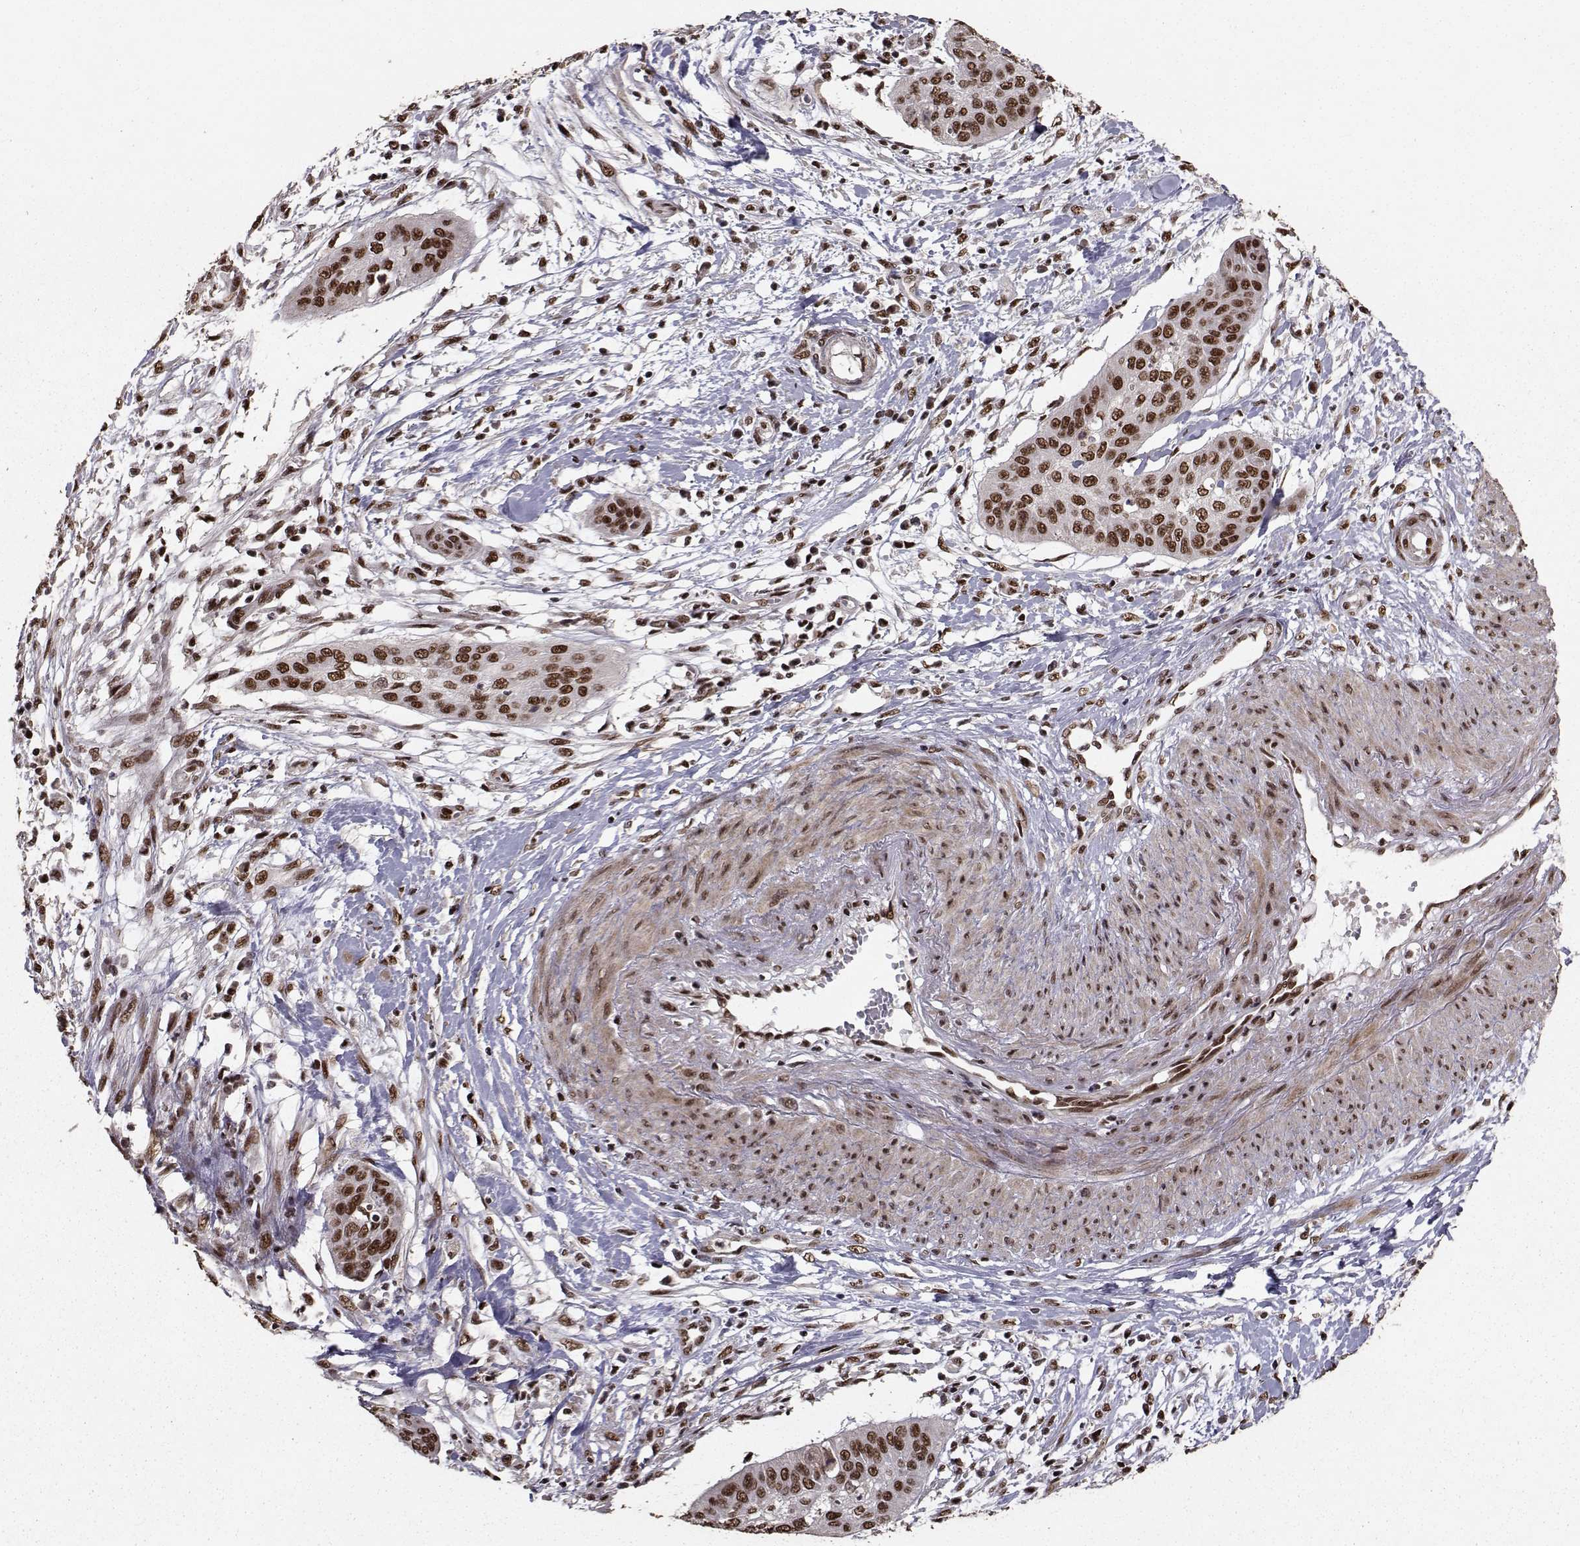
{"staining": {"intensity": "strong", "quantity": ">75%", "location": "nuclear"}, "tissue": "cervical cancer", "cell_type": "Tumor cells", "image_type": "cancer", "snomed": [{"axis": "morphology", "description": "Squamous cell carcinoma, NOS"}, {"axis": "topography", "description": "Cervix"}], "caption": "Immunohistochemistry (IHC) (DAB (3,3'-diaminobenzidine)) staining of human cervical cancer (squamous cell carcinoma) displays strong nuclear protein staining in approximately >75% of tumor cells.", "gene": "SF1", "patient": {"sex": "female", "age": 39}}